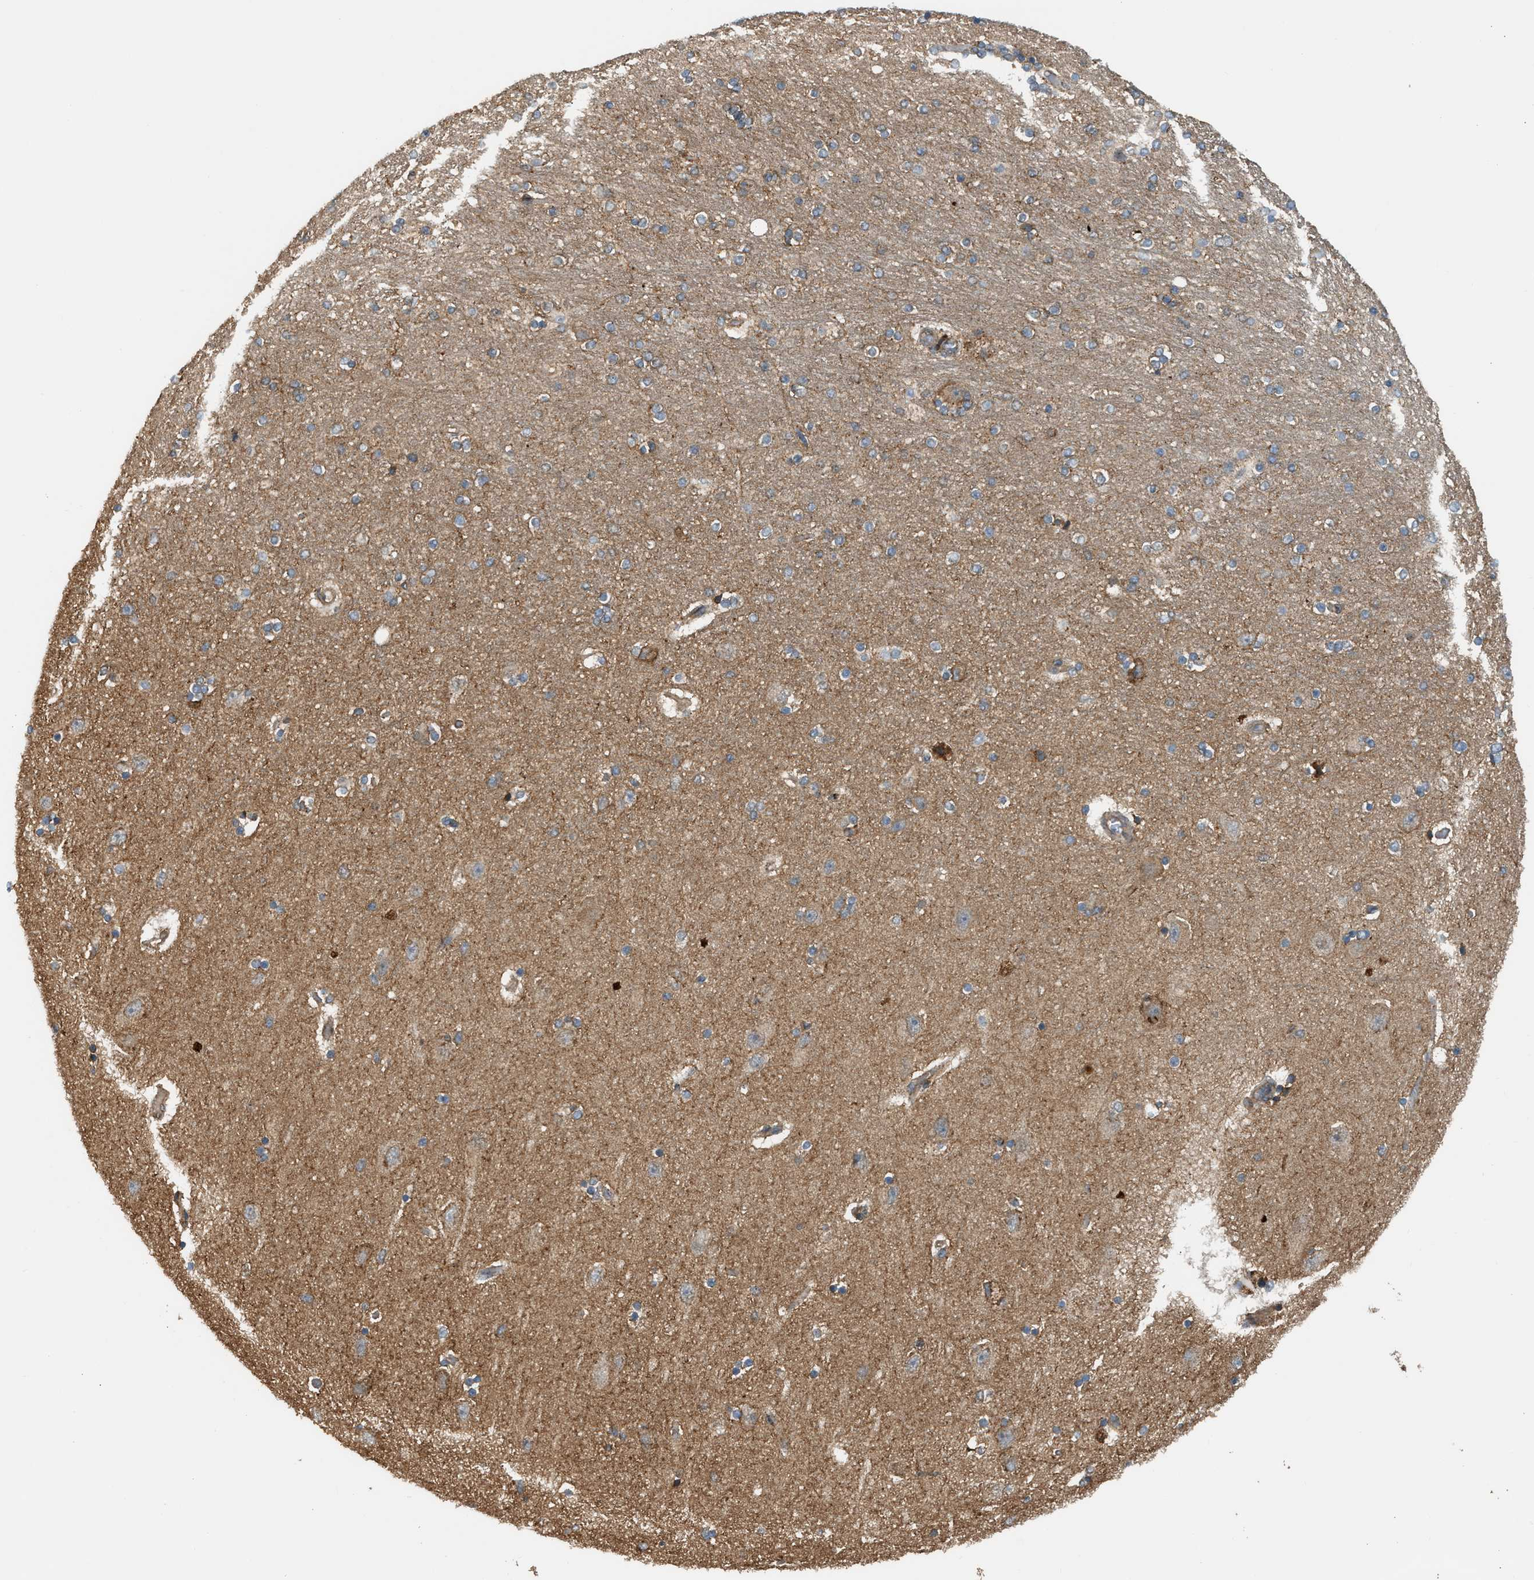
{"staining": {"intensity": "moderate", "quantity": ">75%", "location": "cytoplasmic/membranous"}, "tissue": "hippocampus", "cell_type": "Glial cells", "image_type": "normal", "snomed": [{"axis": "morphology", "description": "Normal tissue, NOS"}, {"axis": "topography", "description": "Hippocampus"}], "caption": "IHC micrograph of normal hippocampus stained for a protein (brown), which demonstrates medium levels of moderate cytoplasmic/membranous staining in approximately >75% of glial cells.", "gene": "BAIAP2L1", "patient": {"sex": "female", "age": 54}}